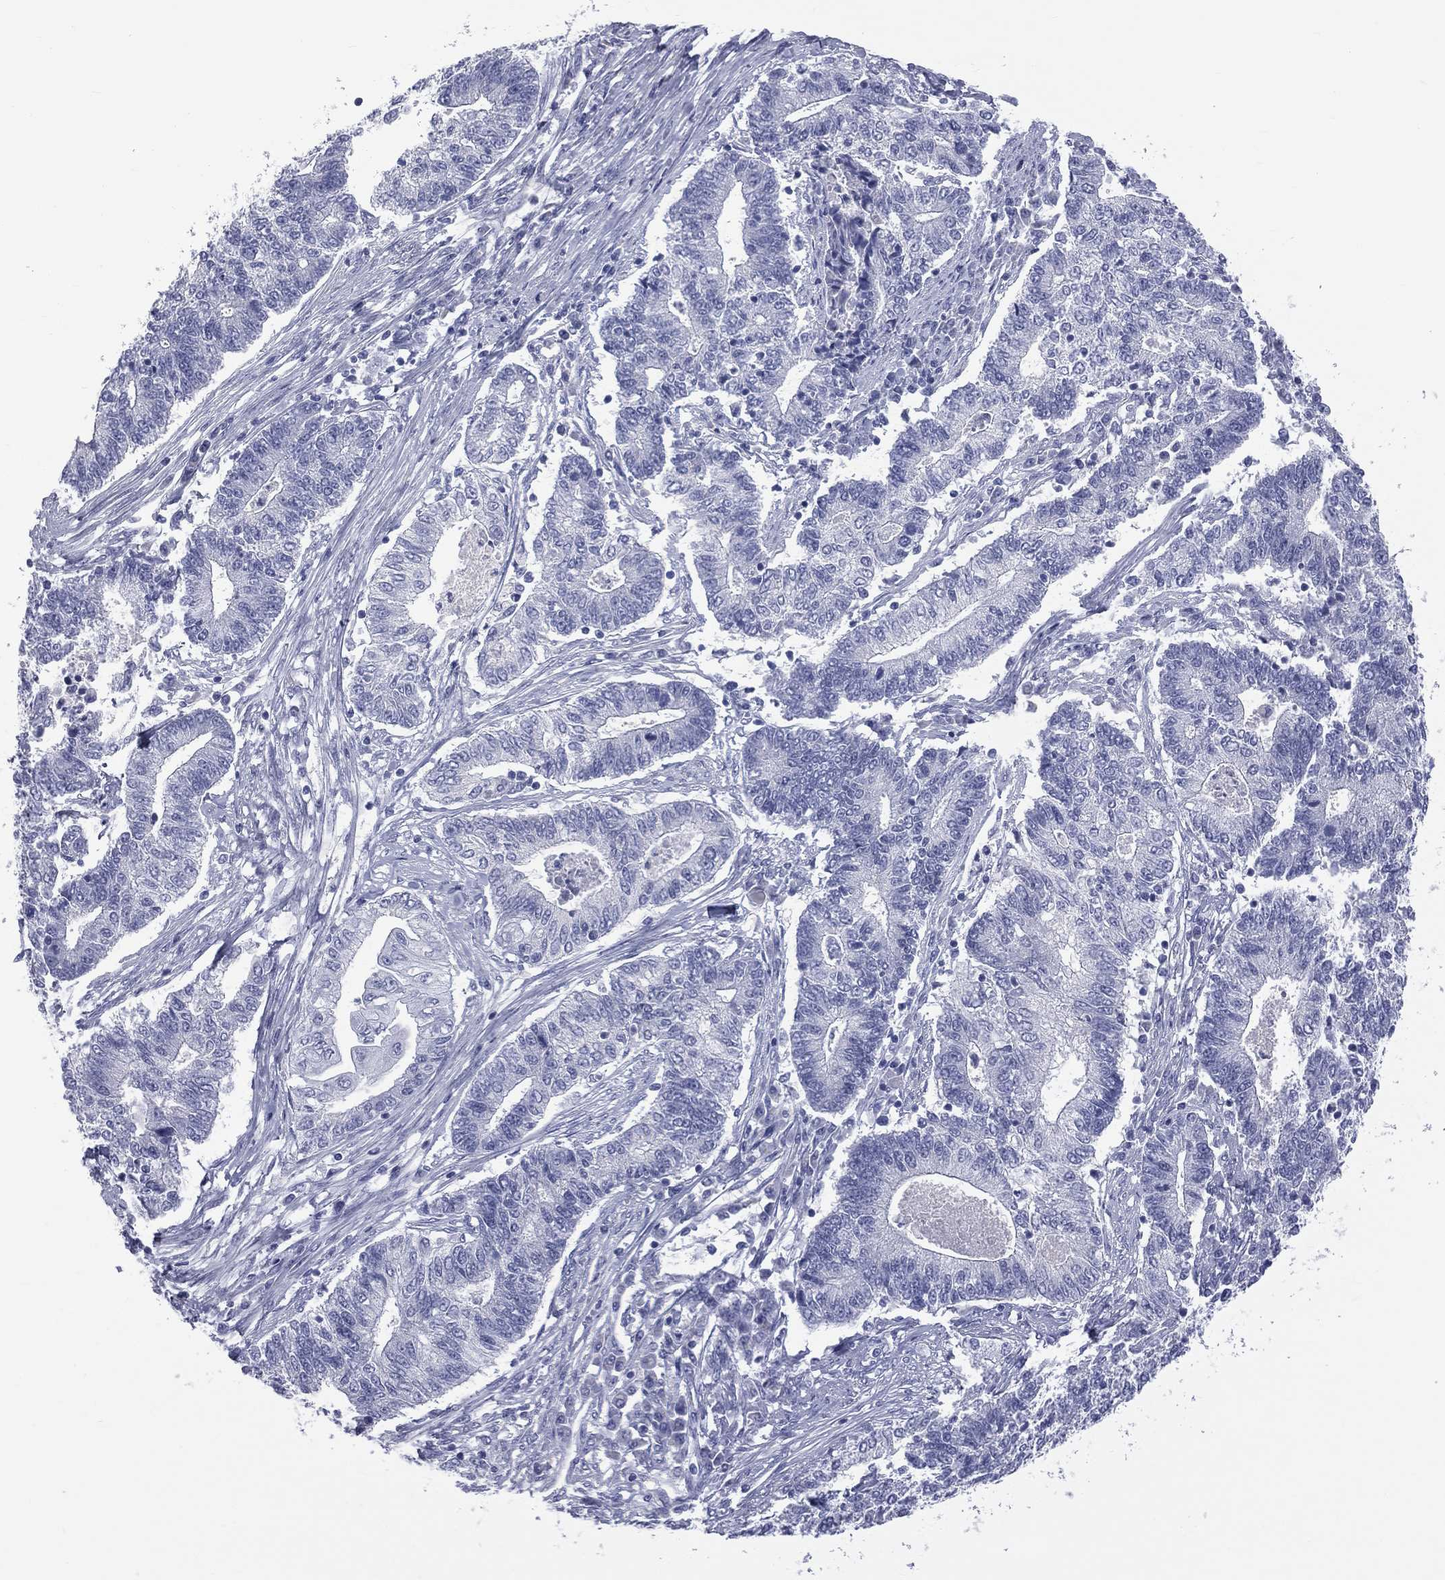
{"staining": {"intensity": "negative", "quantity": "none", "location": "none"}, "tissue": "endometrial cancer", "cell_type": "Tumor cells", "image_type": "cancer", "snomed": [{"axis": "morphology", "description": "Adenocarcinoma, NOS"}, {"axis": "topography", "description": "Uterus"}, {"axis": "topography", "description": "Endometrium"}], "caption": "High power microscopy photomicrograph of an IHC photomicrograph of endometrial adenocarcinoma, revealing no significant positivity in tumor cells.", "gene": "MLN", "patient": {"sex": "female", "age": 54}}